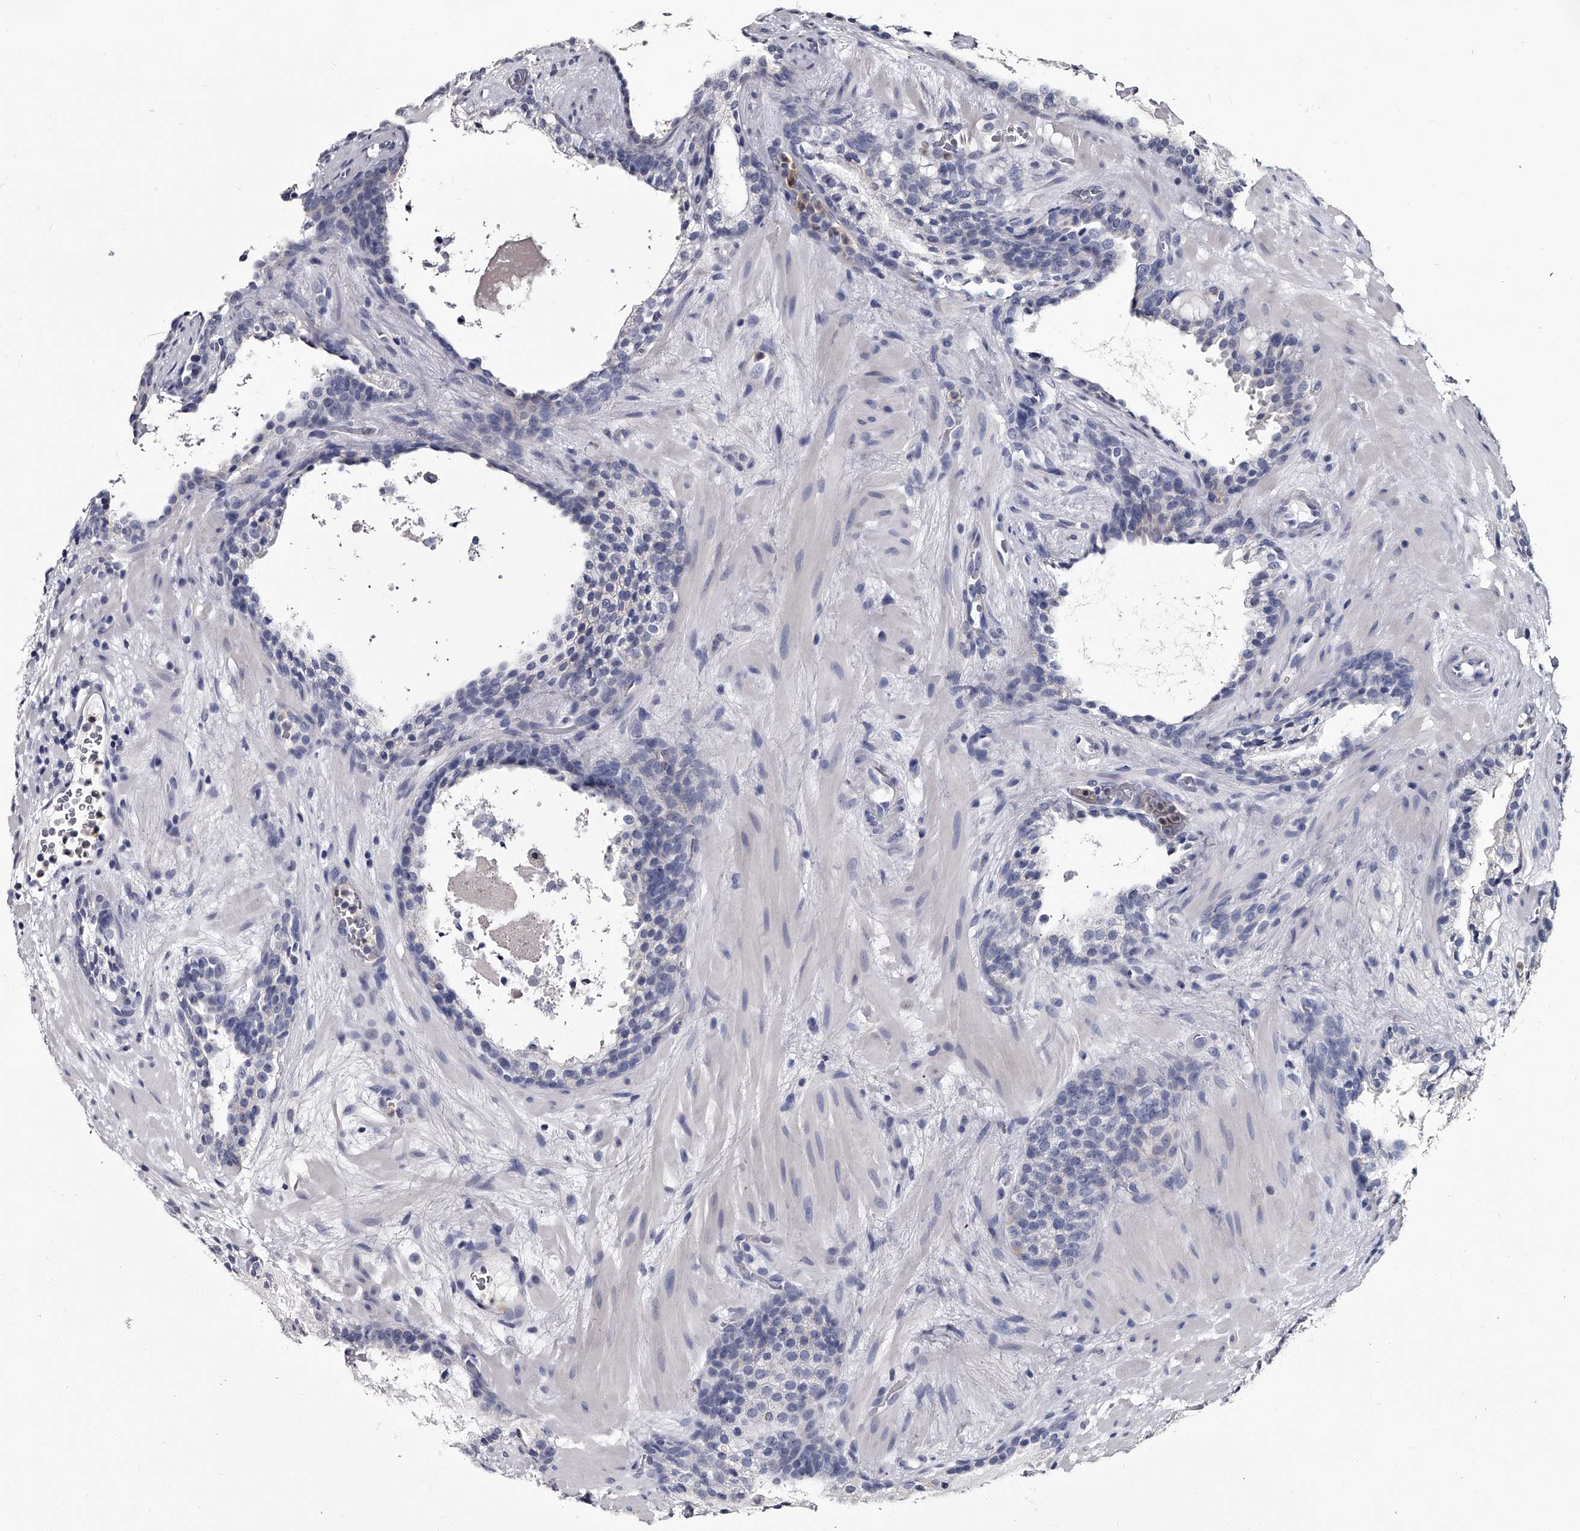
{"staining": {"intensity": "negative", "quantity": "none", "location": "none"}, "tissue": "prostate cancer", "cell_type": "Tumor cells", "image_type": "cancer", "snomed": [{"axis": "morphology", "description": "Adenocarcinoma, High grade"}, {"axis": "topography", "description": "Prostate"}], "caption": "IHC of human prostate cancer displays no positivity in tumor cells.", "gene": "GAPVD1", "patient": {"sex": "male", "age": 56}}